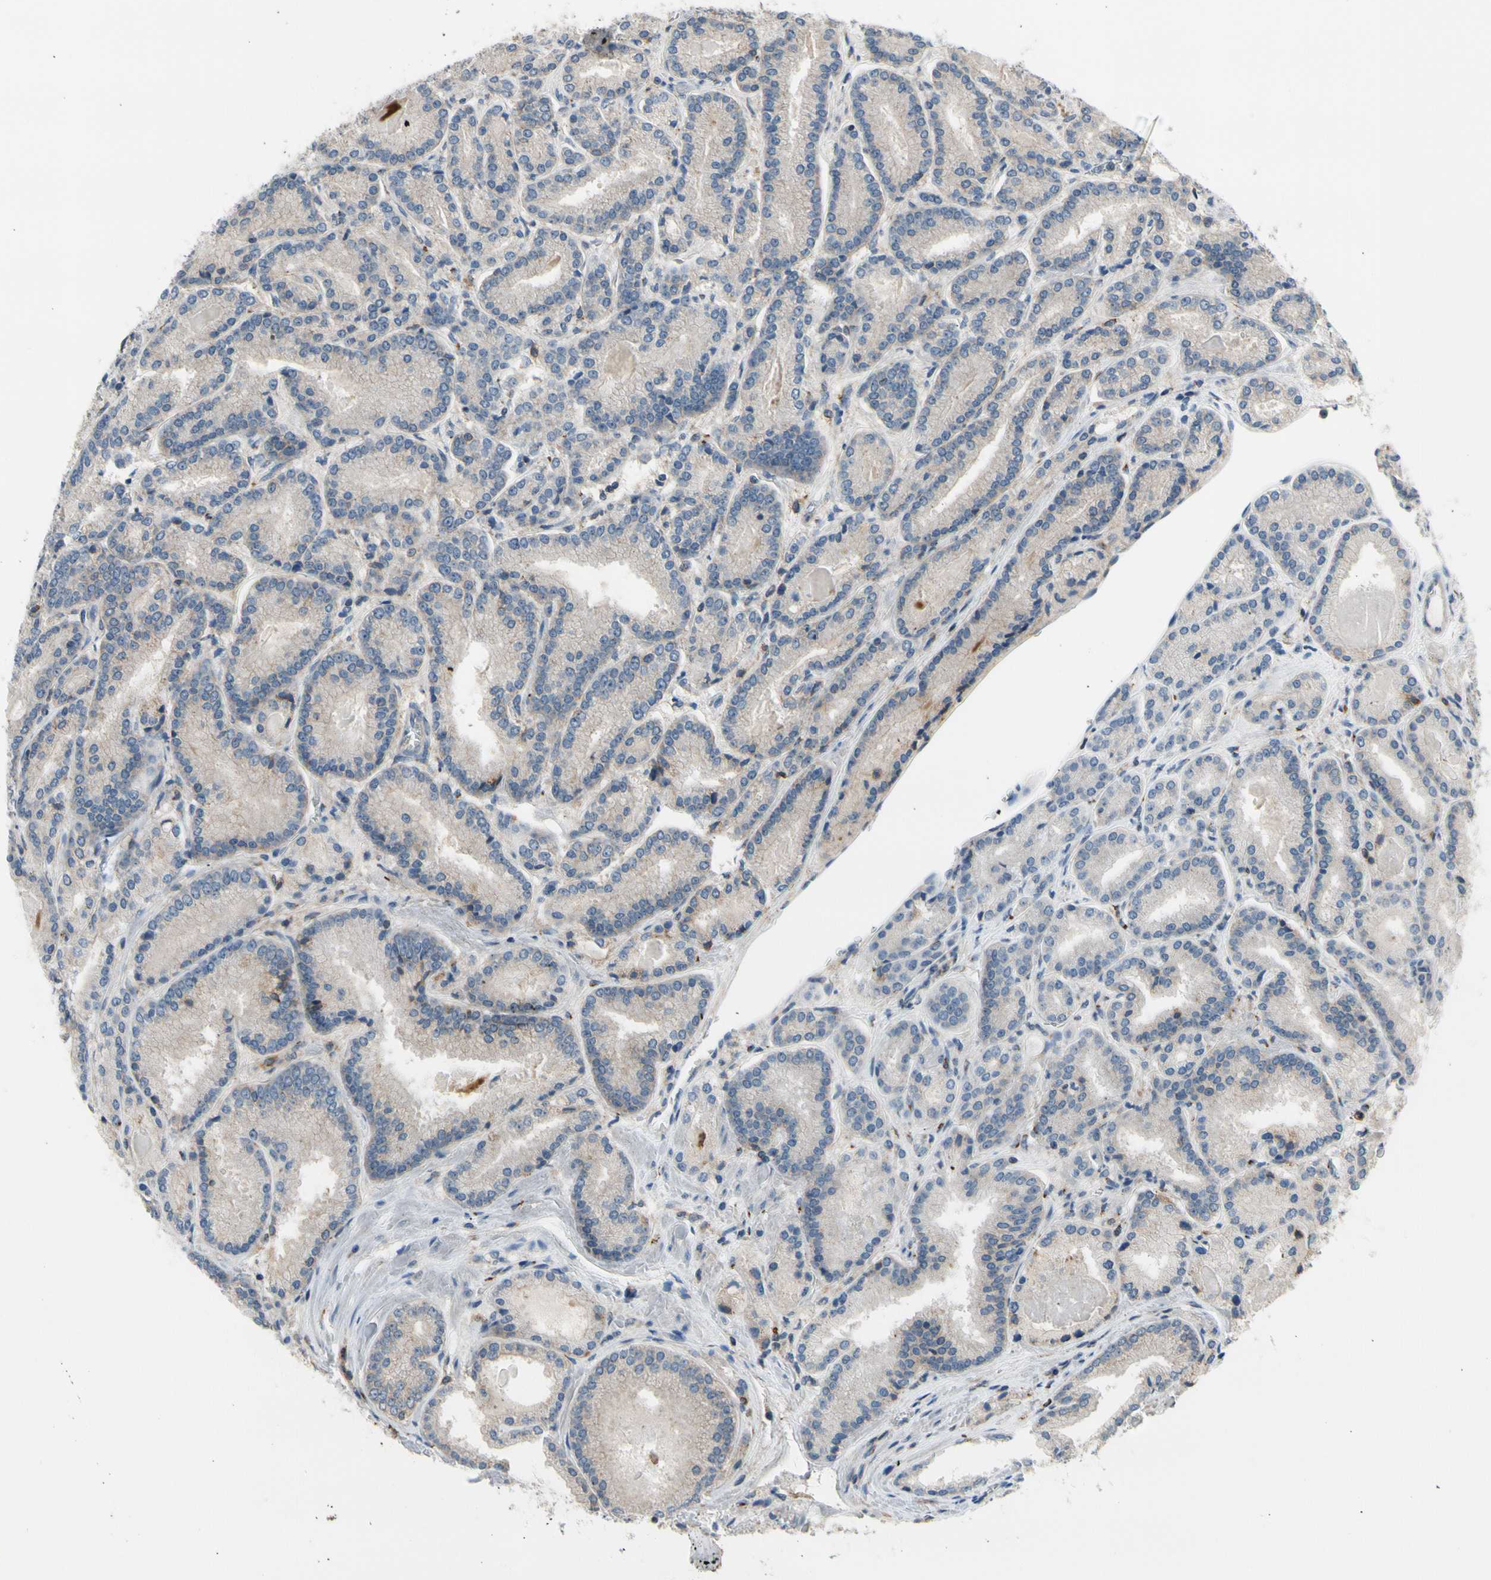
{"staining": {"intensity": "weak", "quantity": "<25%", "location": "cytoplasmic/membranous"}, "tissue": "prostate cancer", "cell_type": "Tumor cells", "image_type": "cancer", "snomed": [{"axis": "morphology", "description": "Adenocarcinoma, Low grade"}, {"axis": "topography", "description": "Prostate"}], "caption": "Histopathology image shows no protein expression in tumor cells of low-grade adenocarcinoma (prostate) tissue.", "gene": "GALNT5", "patient": {"sex": "male", "age": 59}}